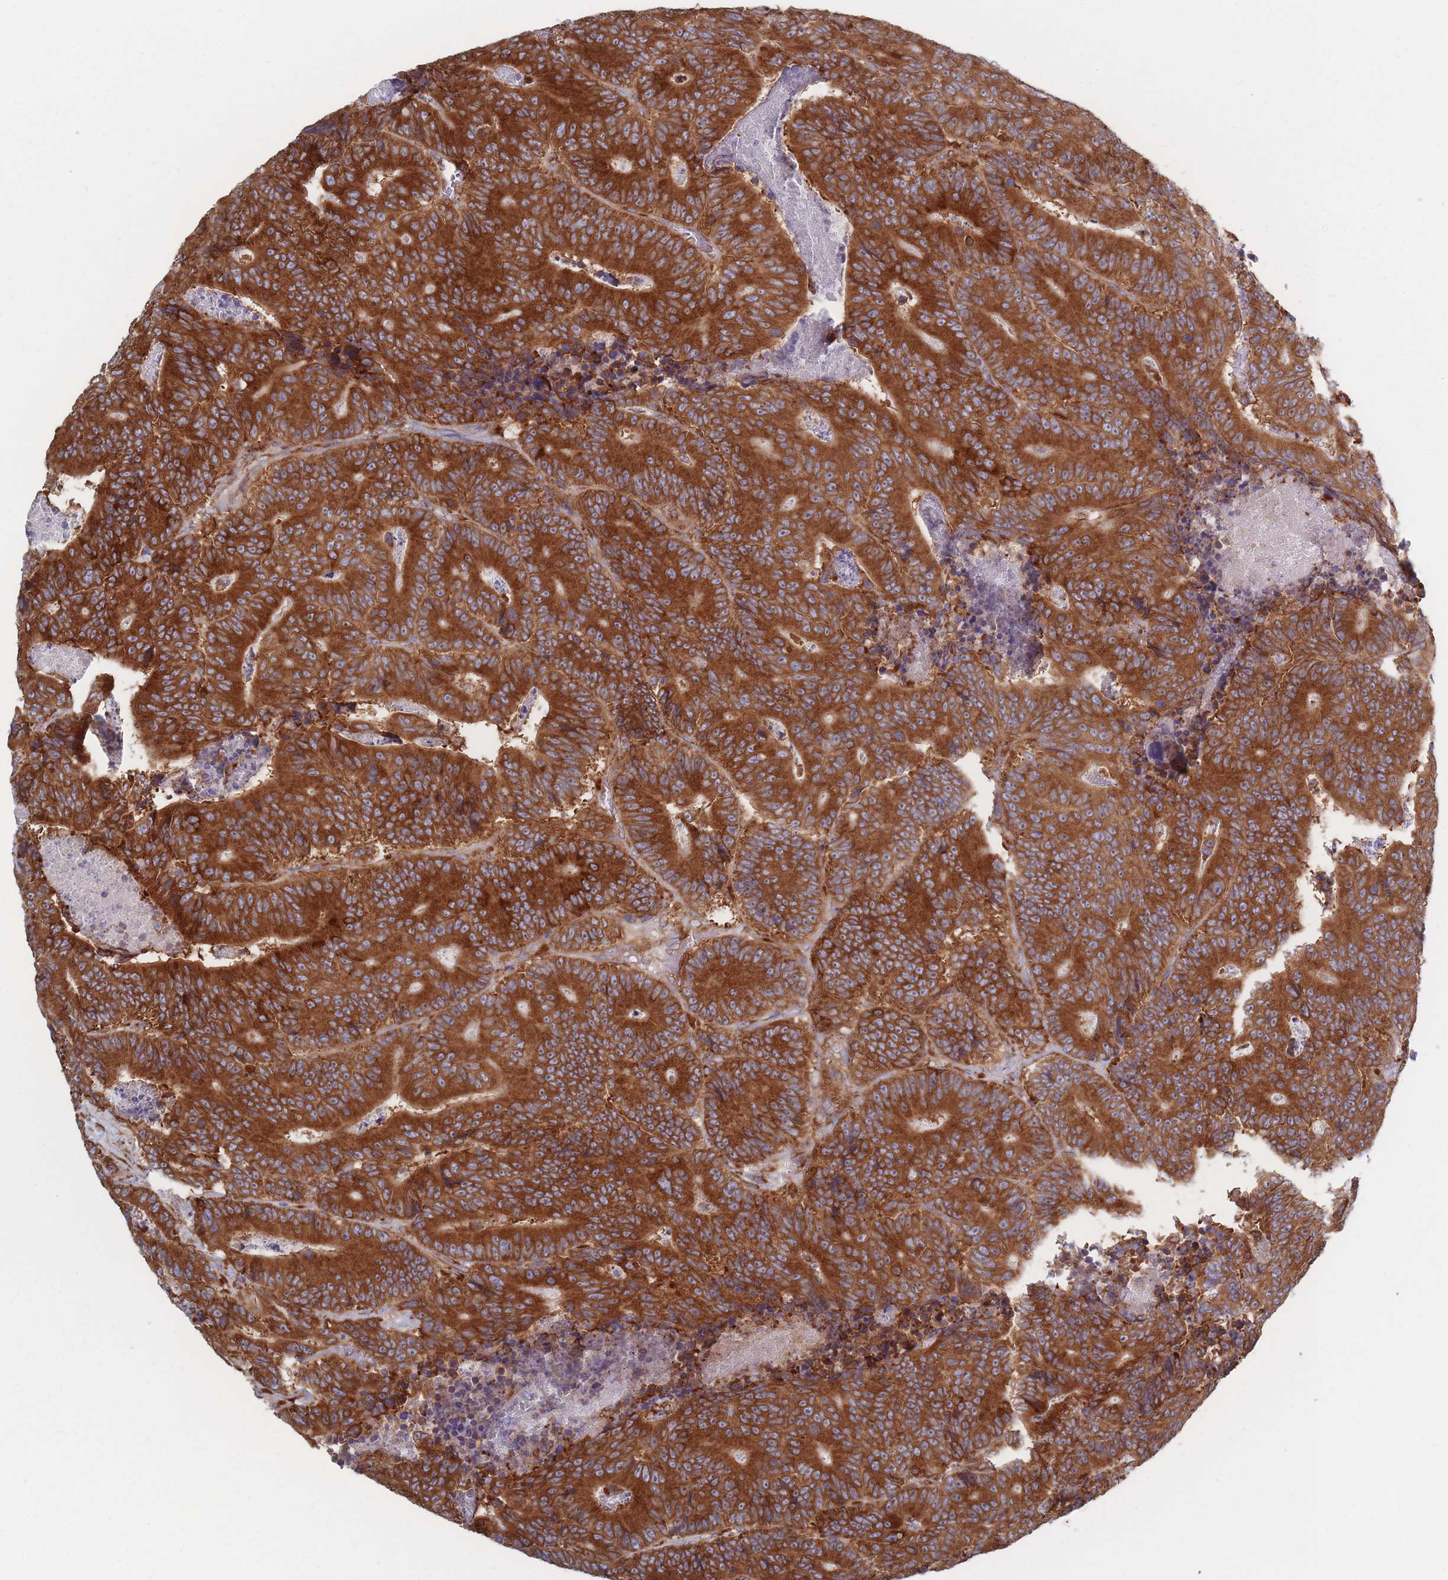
{"staining": {"intensity": "strong", "quantity": ">75%", "location": "cytoplasmic/membranous"}, "tissue": "colorectal cancer", "cell_type": "Tumor cells", "image_type": "cancer", "snomed": [{"axis": "morphology", "description": "Adenocarcinoma, NOS"}, {"axis": "topography", "description": "Colon"}], "caption": "About >75% of tumor cells in human colorectal cancer exhibit strong cytoplasmic/membranous protein staining as visualized by brown immunohistochemical staining.", "gene": "EEF1B2", "patient": {"sex": "male", "age": 83}}